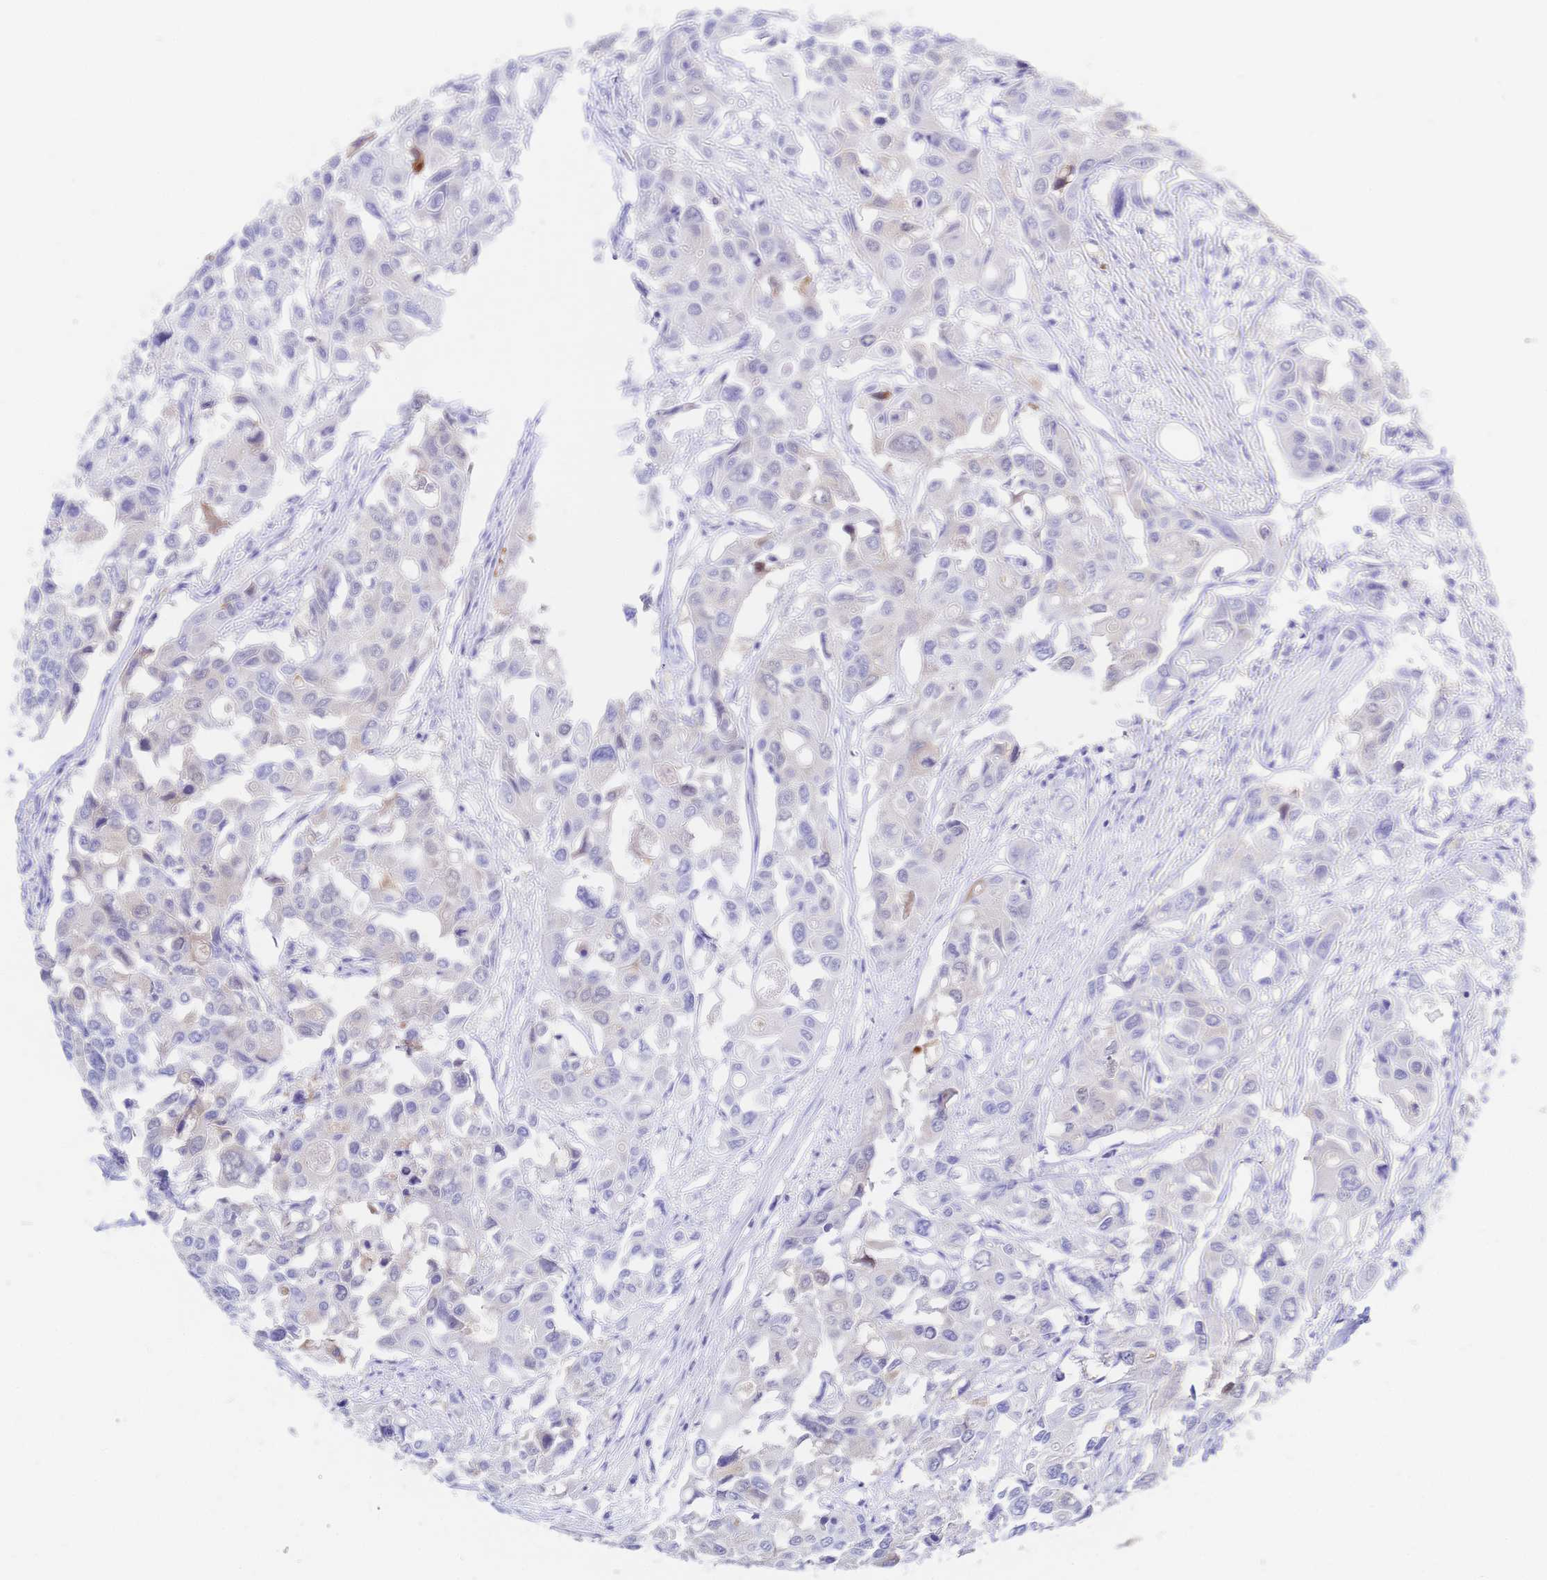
{"staining": {"intensity": "negative", "quantity": "none", "location": "none"}, "tissue": "colorectal cancer", "cell_type": "Tumor cells", "image_type": "cancer", "snomed": [{"axis": "morphology", "description": "Adenocarcinoma, NOS"}, {"axis": "topography", "description": "Colon"}], "caption": "DAB (3,3'-diaminobenzidine) immunohistochemical staining of human colorectal cancer displays no significant staining in tumor cells.", "gene": "RRM1", "patient": {"sex": "male", "age": 77}}